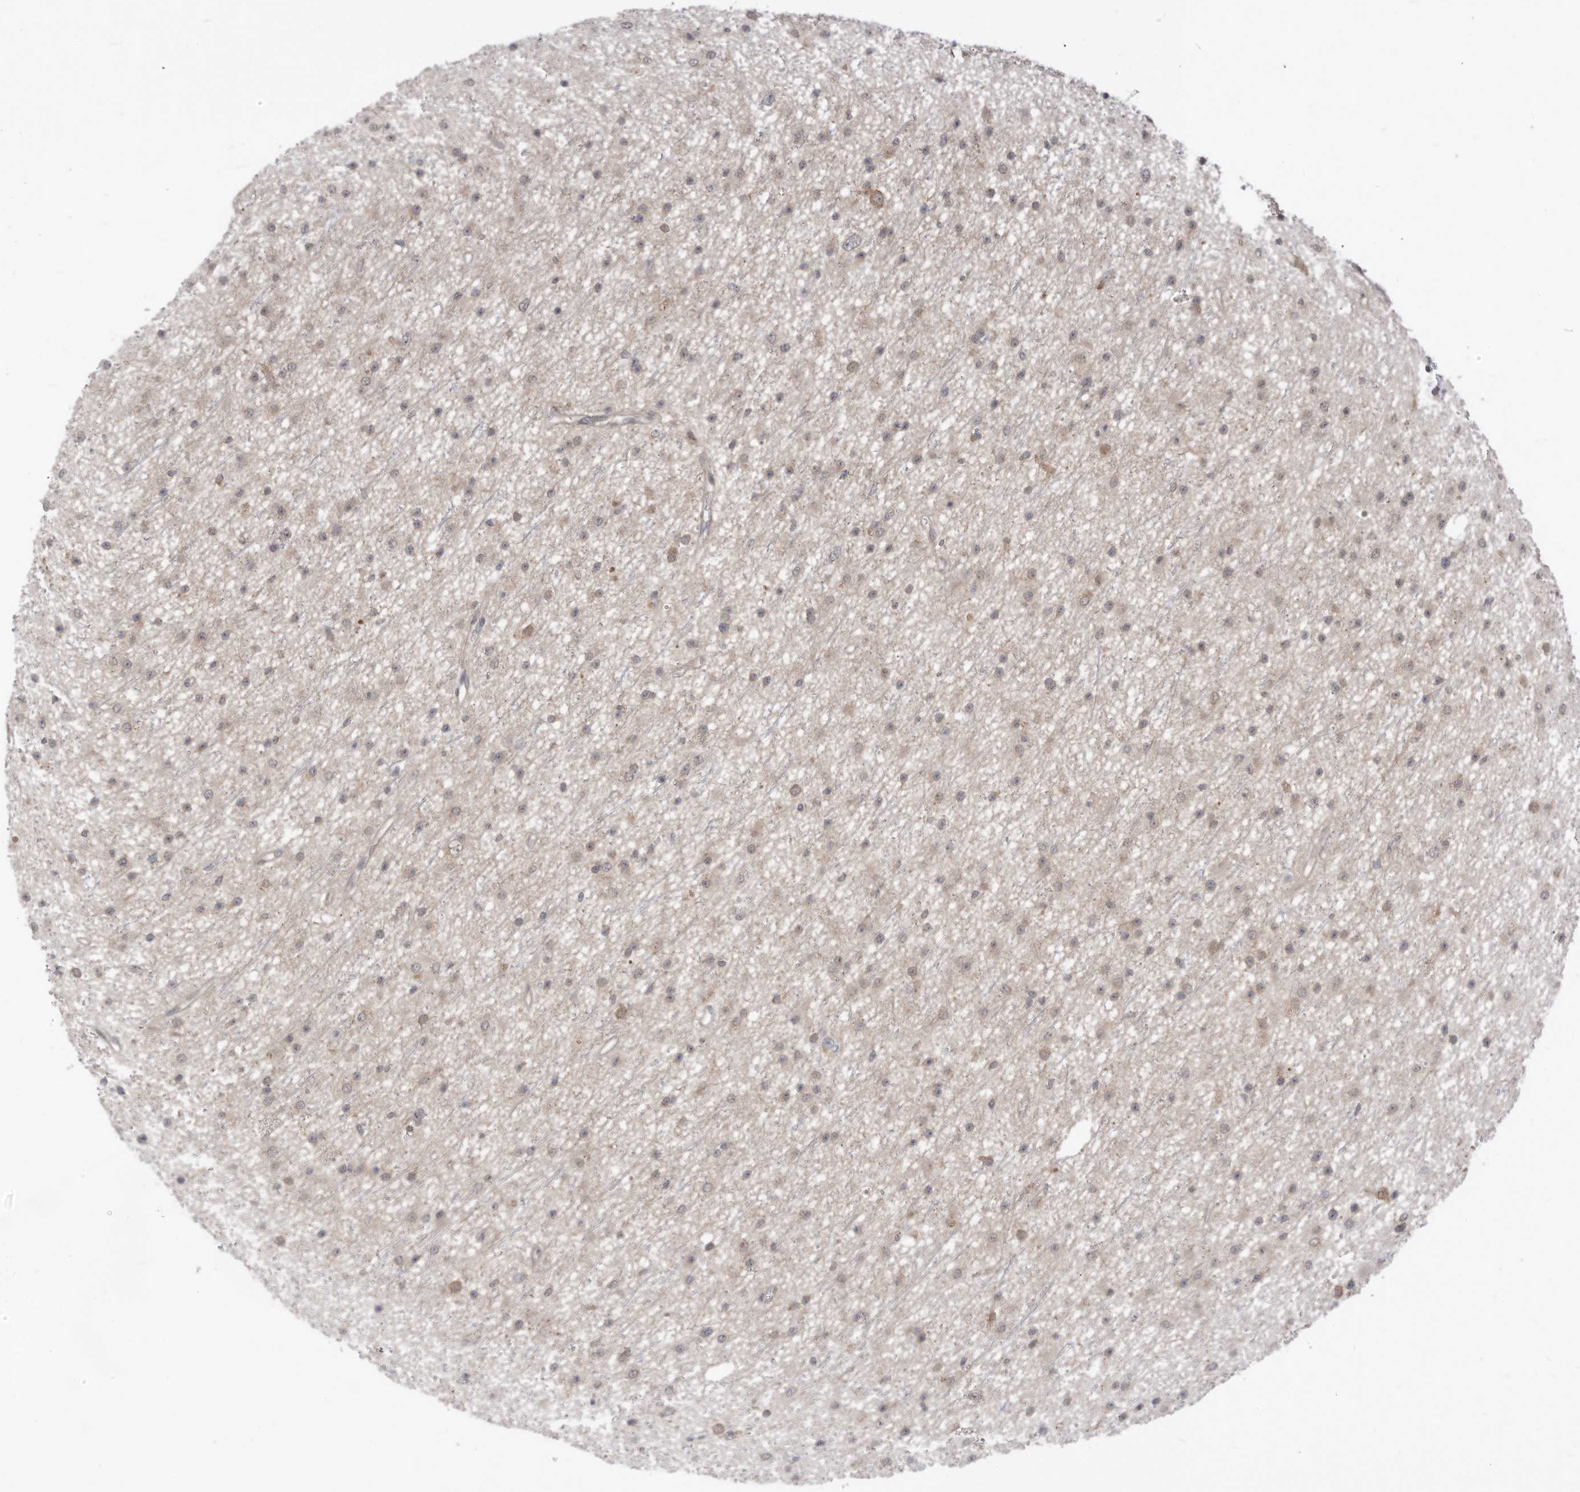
{"staining": {"intensity": "negative", "quantity": "none", "location": "none"}, "tissue": "glioma", "cell_type": "Tumor cells", "image_type": "cancer", "snomed": [{"axis": "morphology", "description": "Glioma, malignant, Low grade"}, {"axis": "topography", "description": "Cerebral cortex"}], "caption": "An immunohistochemistry (IHC) micrograph of glioma is shown. There is no staining in tumor cells of glioma.", "gene": "CNKSR1", "patient": {"sex": "female", "age": 39}}